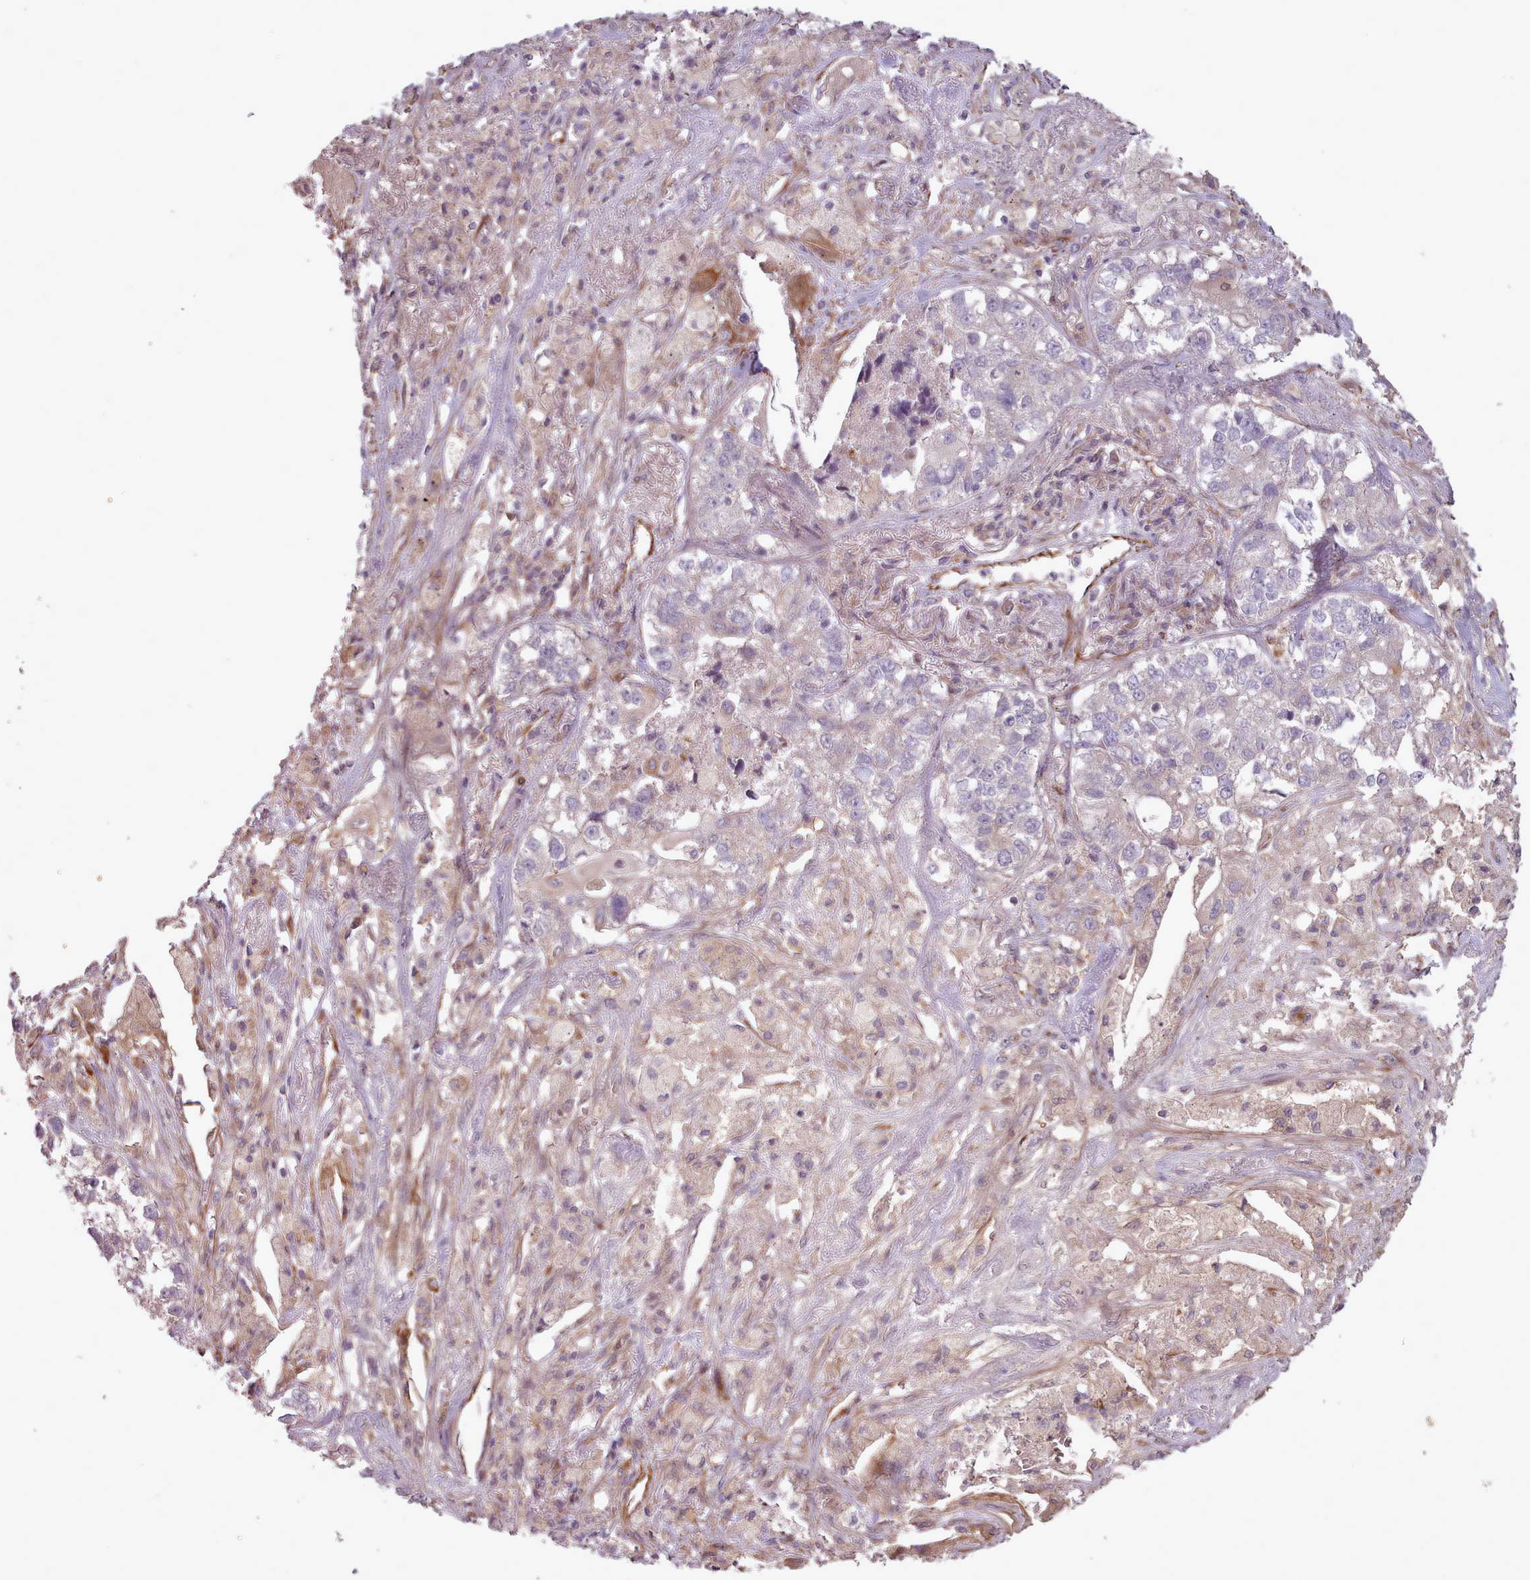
{"staining": {"intensity": "negative", "quantity": "none", "location": "none"}, "tissue": "lung cancer", "cell_type": "Tumor cells", "image_type": "cancer", "snomed": [{"axis": "morphology", "description": "Adenocarcinoma, NOS"}, {"axis": "topography", "description": "Lung"}], "caption": "Immunohistochemistry image of human adenocarcinoma (lung) stained for a protein (brown), which shows no expression in tumor cells.", "gene": "GBGT1", "patient": {"sex": "male", "age": 49}}